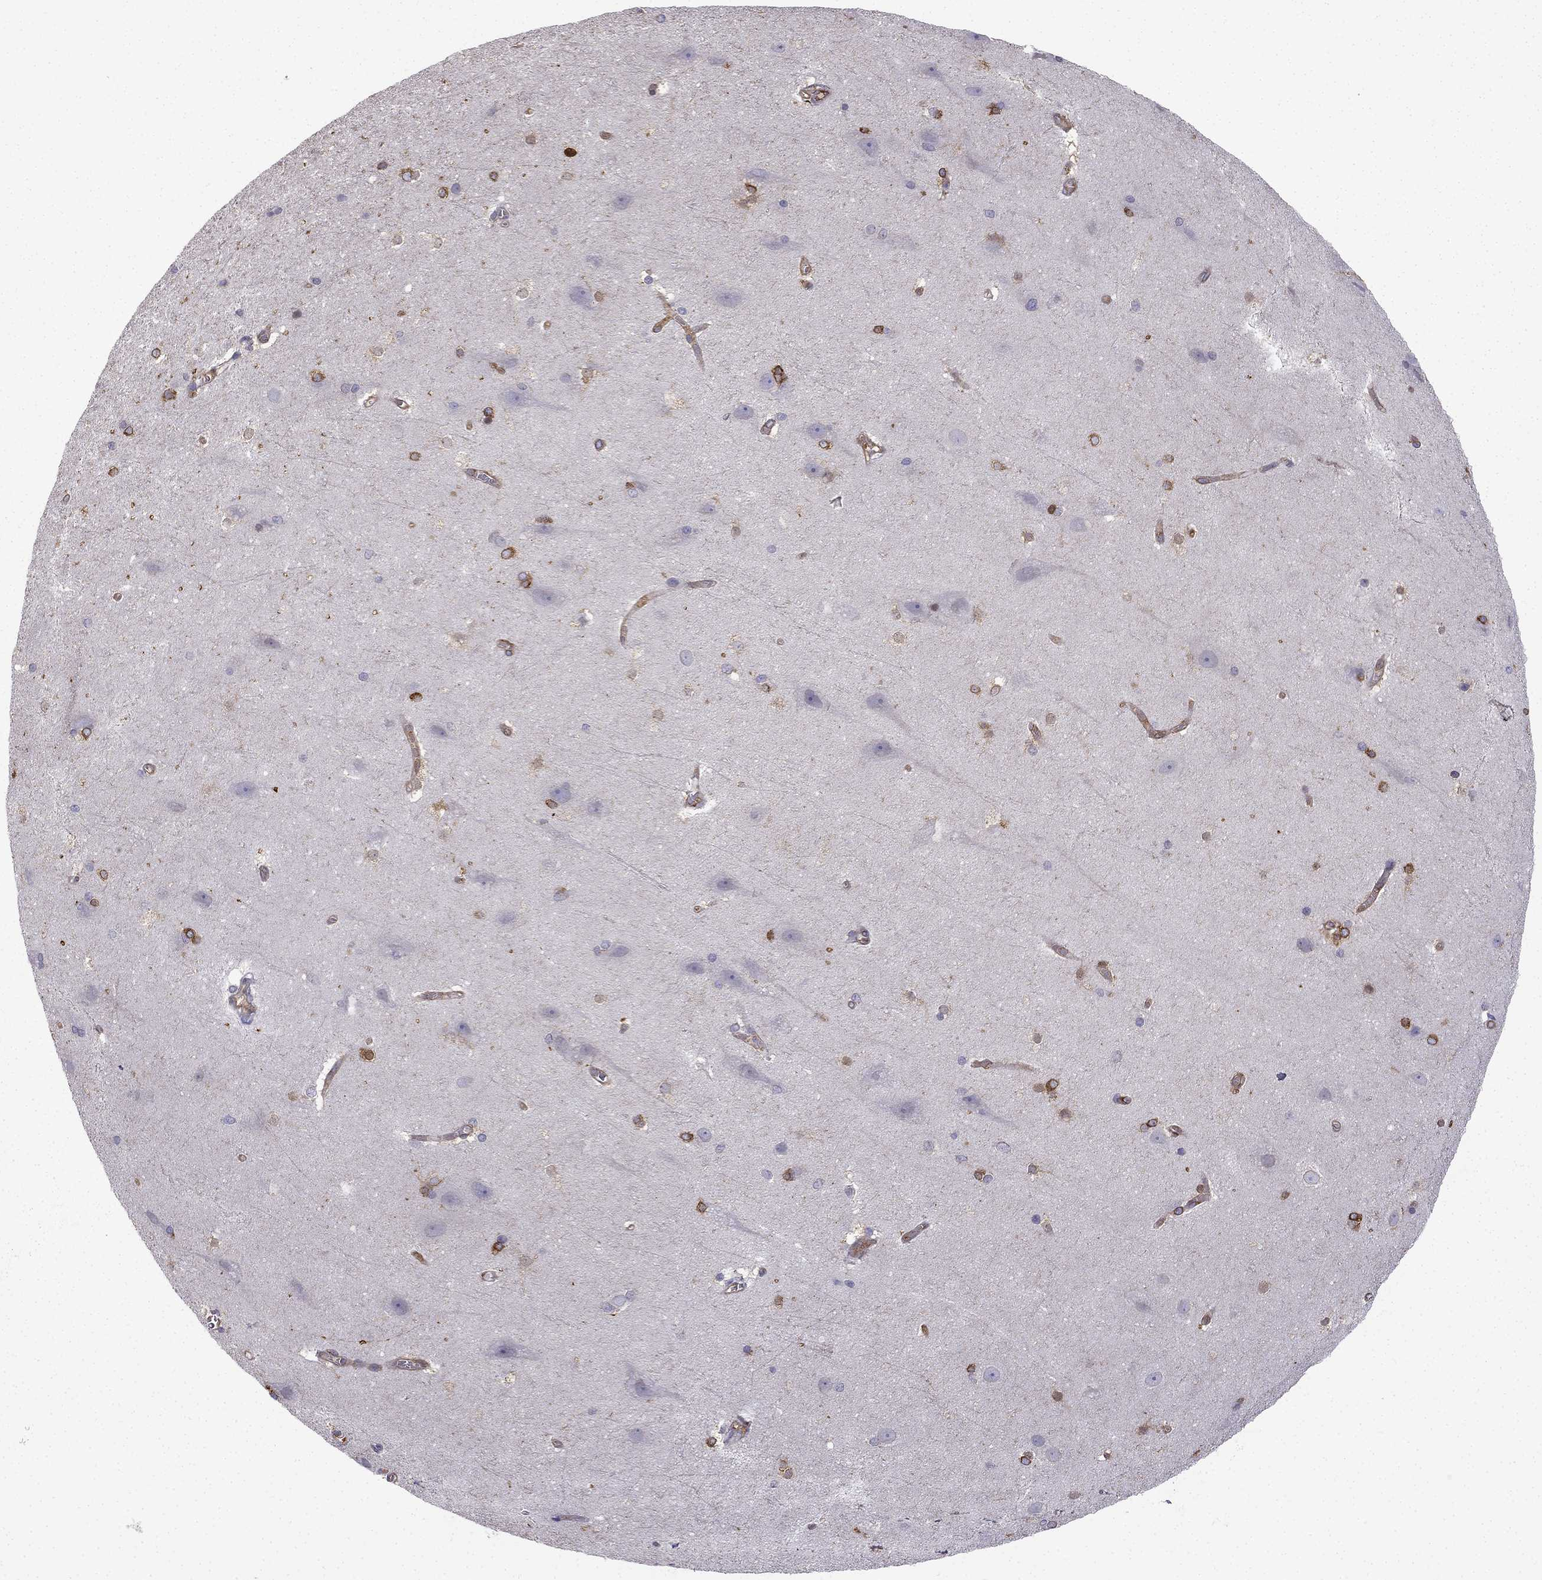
{"staining": {"intensity": "strong", "quantity": ">75%", "location": "cytoplasmic/membranous"}, "tissue": "hippocampus", "cell_type": "Glial cells", "image_type": "normal", "snomed": [{"axis": "morphology", "description": "Normal tissue, NOS"}, {"axis": "topography", "description": "Cerebral cortex"}, {"axis": "topography", "description": "Hippocampus"}], "caption": "Strong cytoplasmic/membranous protein positivity is present in about >75% of glial cells in hippocampus. (DAB = brown stain, brightfield microscopy at high magnification).", "gene": "MAP4", "patient": {"sex": "female", "age": 19}}